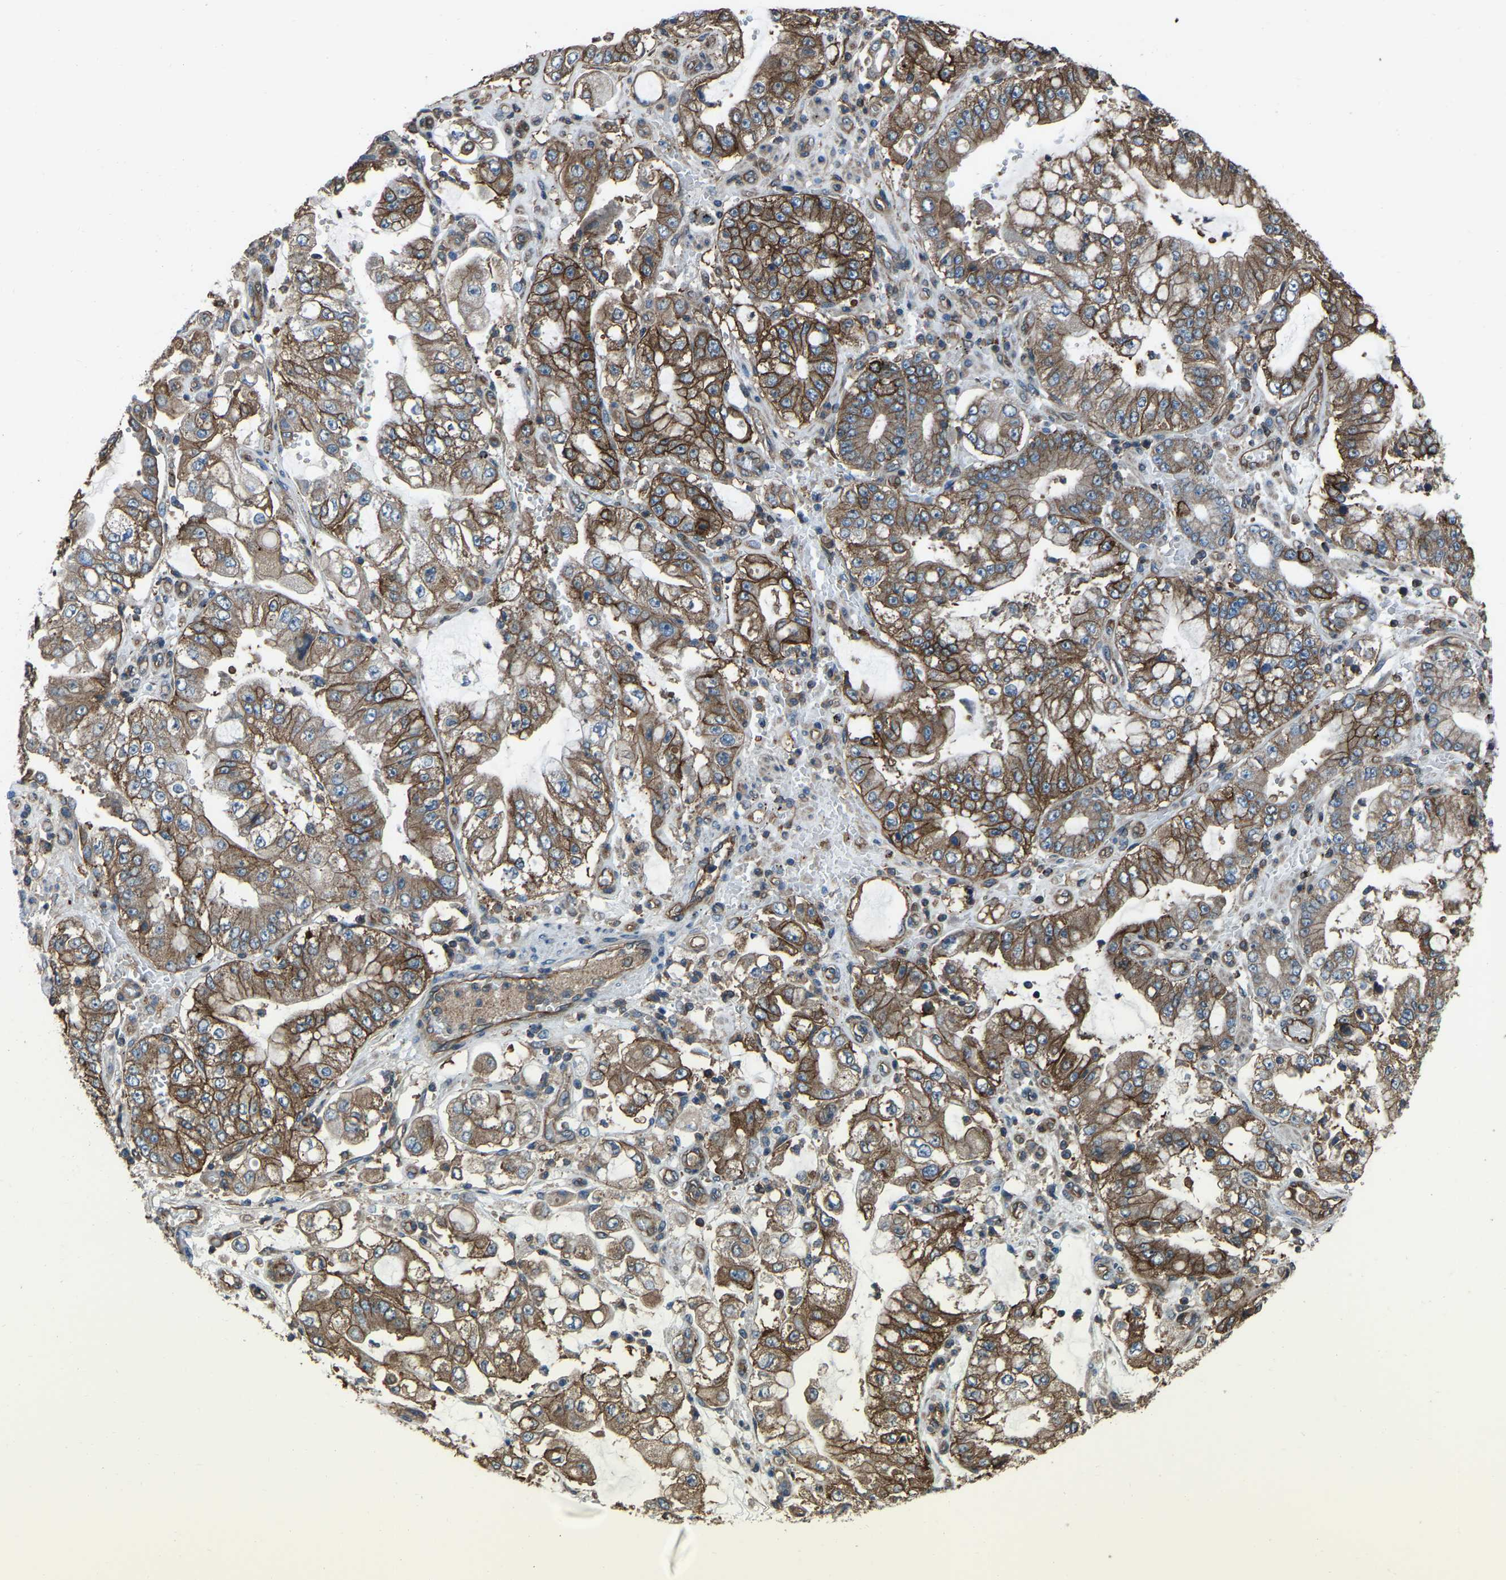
{"staining": {"intensity": "moderate", "quantity": ">75%", "location": "cytoplasmic/membranous"}, "tissue": "stomach cancer", "cell_type": "Tumor cells", "image_type": "cancer", "snomed": [{"axis": "morphology", "description": "Adenocarcinoma, NOS"}, {"axis": "topography", "description": "Stomach"}], "caption": "This histopathology image demonstrates immunohistochemistry staining of human stomach cancer (adenocarcinoma), with medium moderate cytoplasmic/membranous staining in about >75% of tumor cells.", "gene": "SLC4A2", "patient": {"sex": "male", "age": 76}}